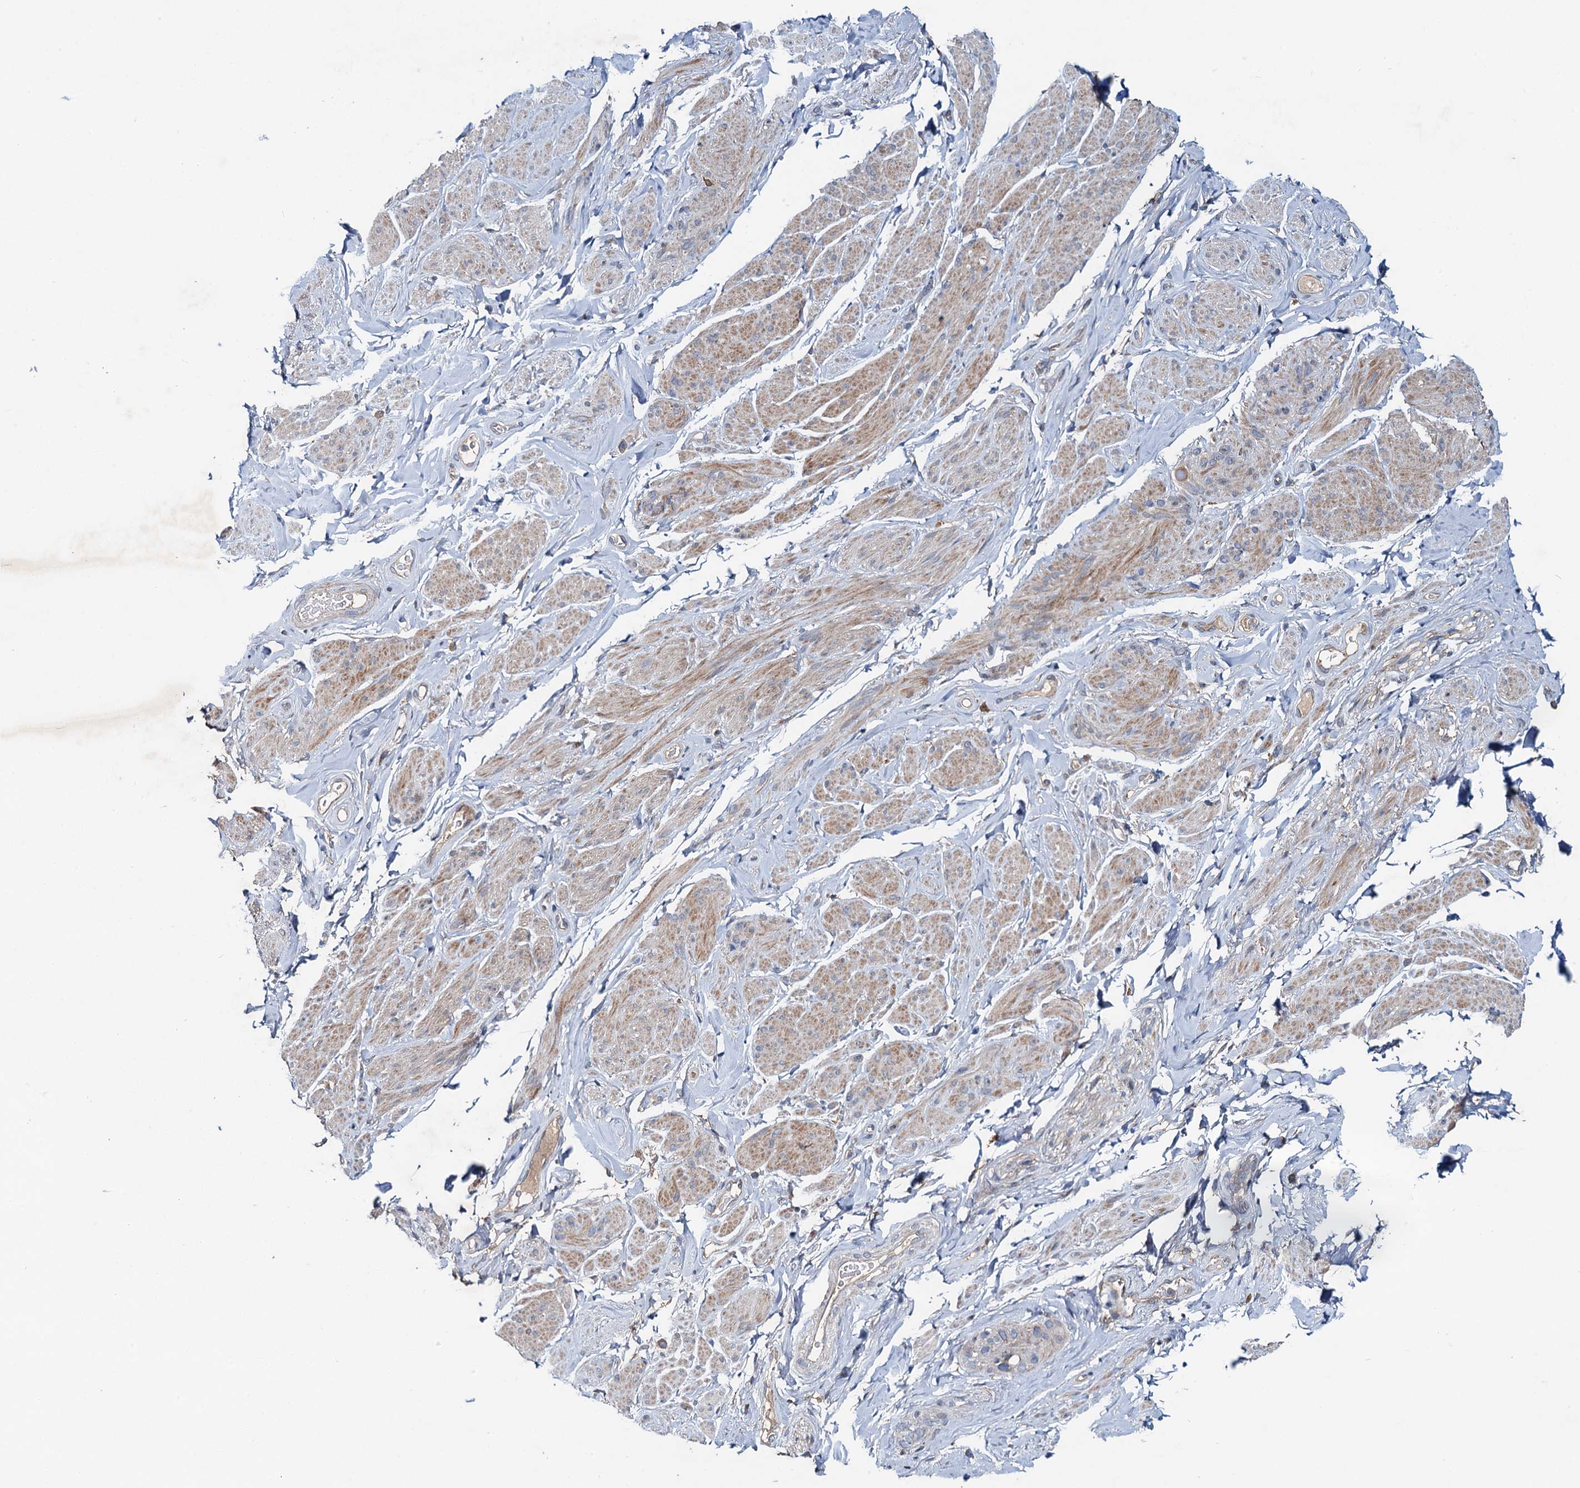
{"staining": {"intensity": "weak", "quantity": "25%-75%", "location": "cytoplasmic/membranous"}, "tissue": "smooth muscle", "cell_type": "Smooth muscle cells", "image_type": "normal", "snomed": [{"axis": "morphology", "description": "Normal tissue, NOS"}, {"axis": "topography", "description": "Smooth muscle"}, {"axis": "topography", "description": "Peripheral nerve tissue"}], "caption": "About 25%-75% of smooth muscle cells in unremarkable smooth muscle reveal weak cytoplasmic/membranous protein positivity as visualized by brown immunohistochemical staining.", "gene": "EFL1", "patient": {"sex": "male", "age": 69}}